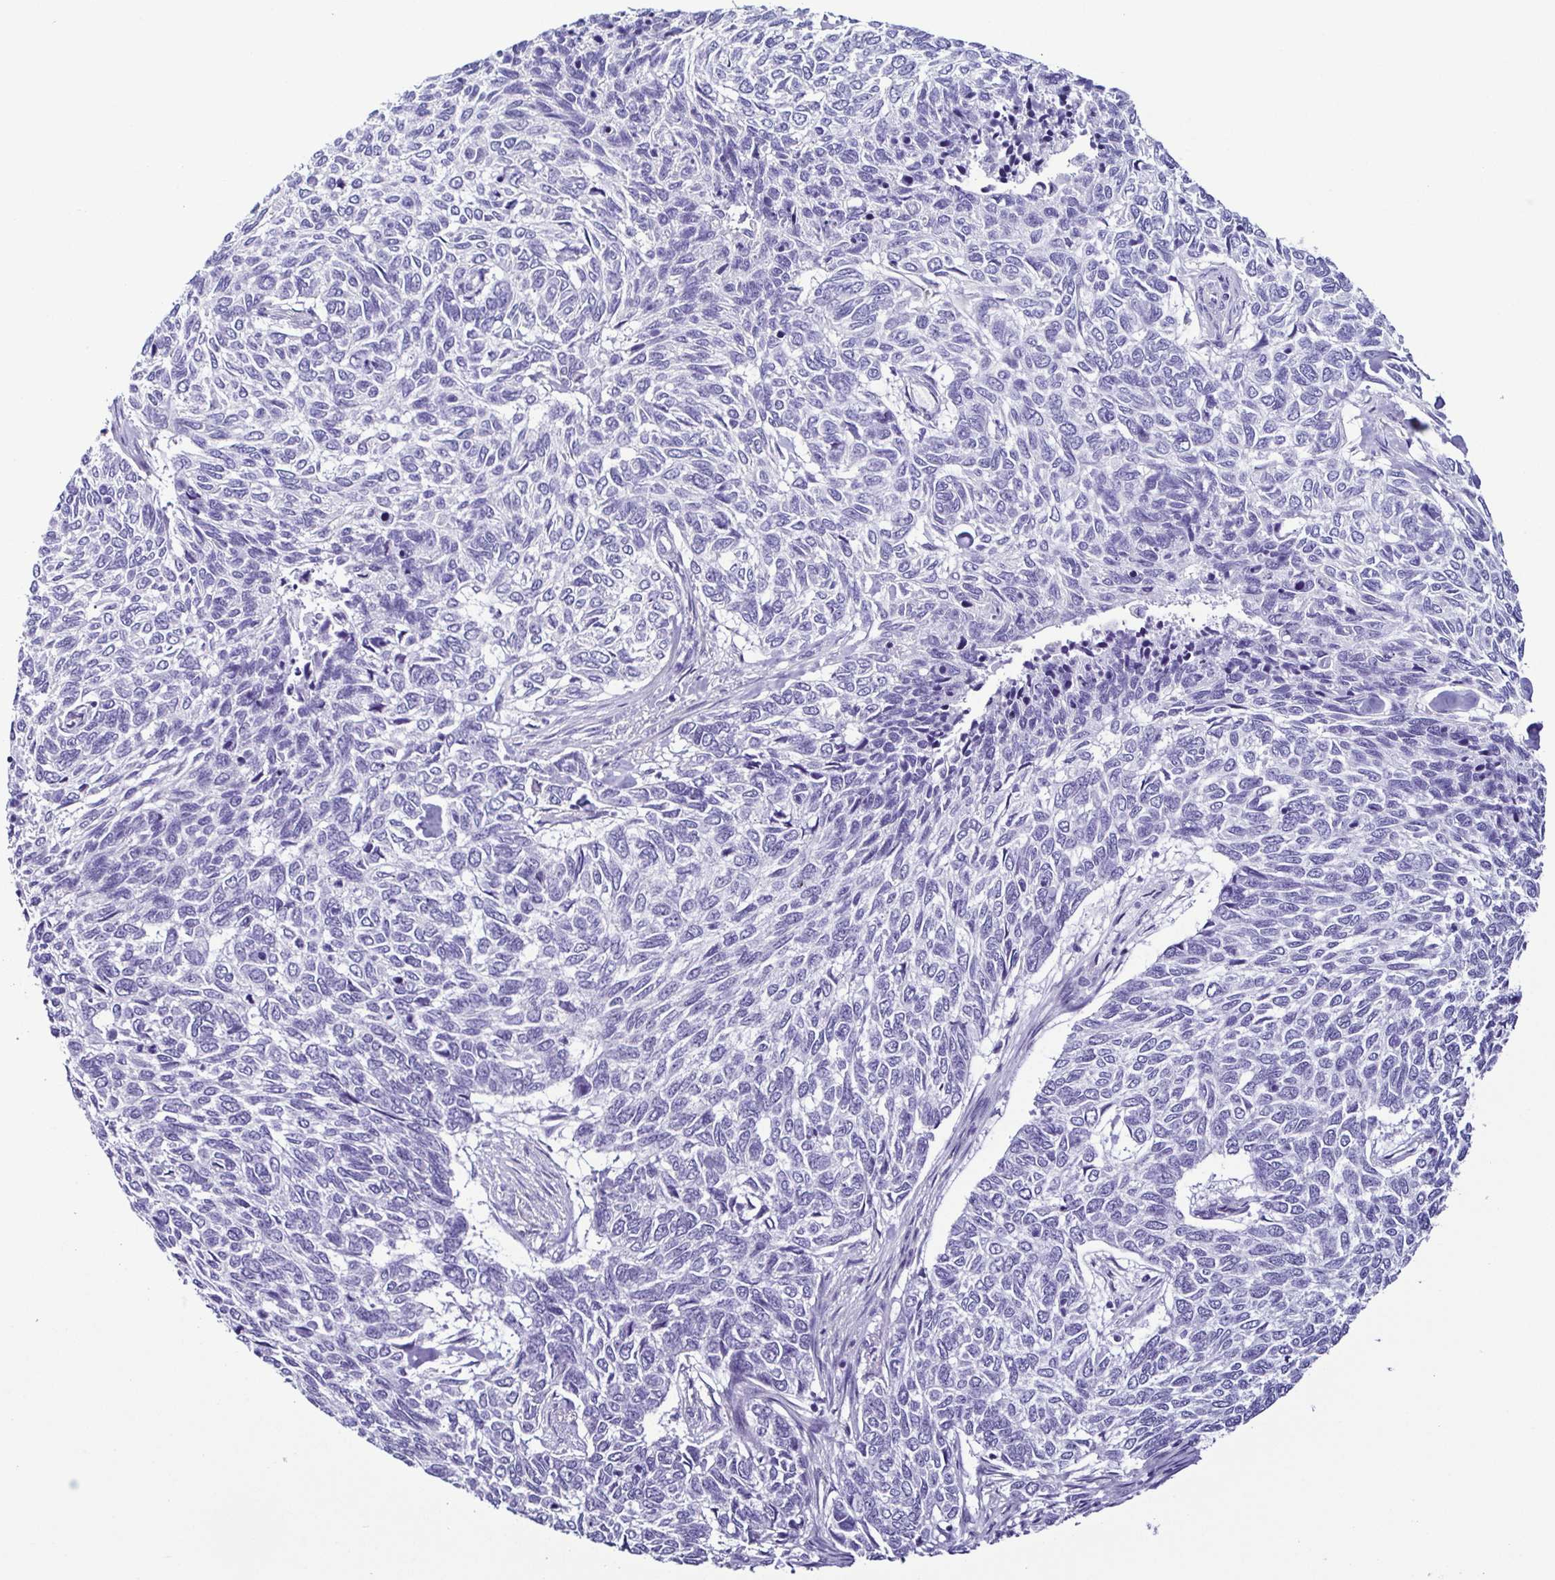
{"staining": {"intensity": "negative", "quantity": "none", "location": "none"}, "tissue": "skin cancer", "cell_type": "Tumor cells", "image_type": "cancer", "snomed": [{"axis": "morphology", "description": "Basal cell carcinoma"}, {"axis": "topography", "description": "Skin"}], "caption": "Protein analysis of basal cell carcinoma (skin) exhibits no significant expression in tumor cells.", "gene": "SRL", "patient": {"sex": "female", "age": 65}}